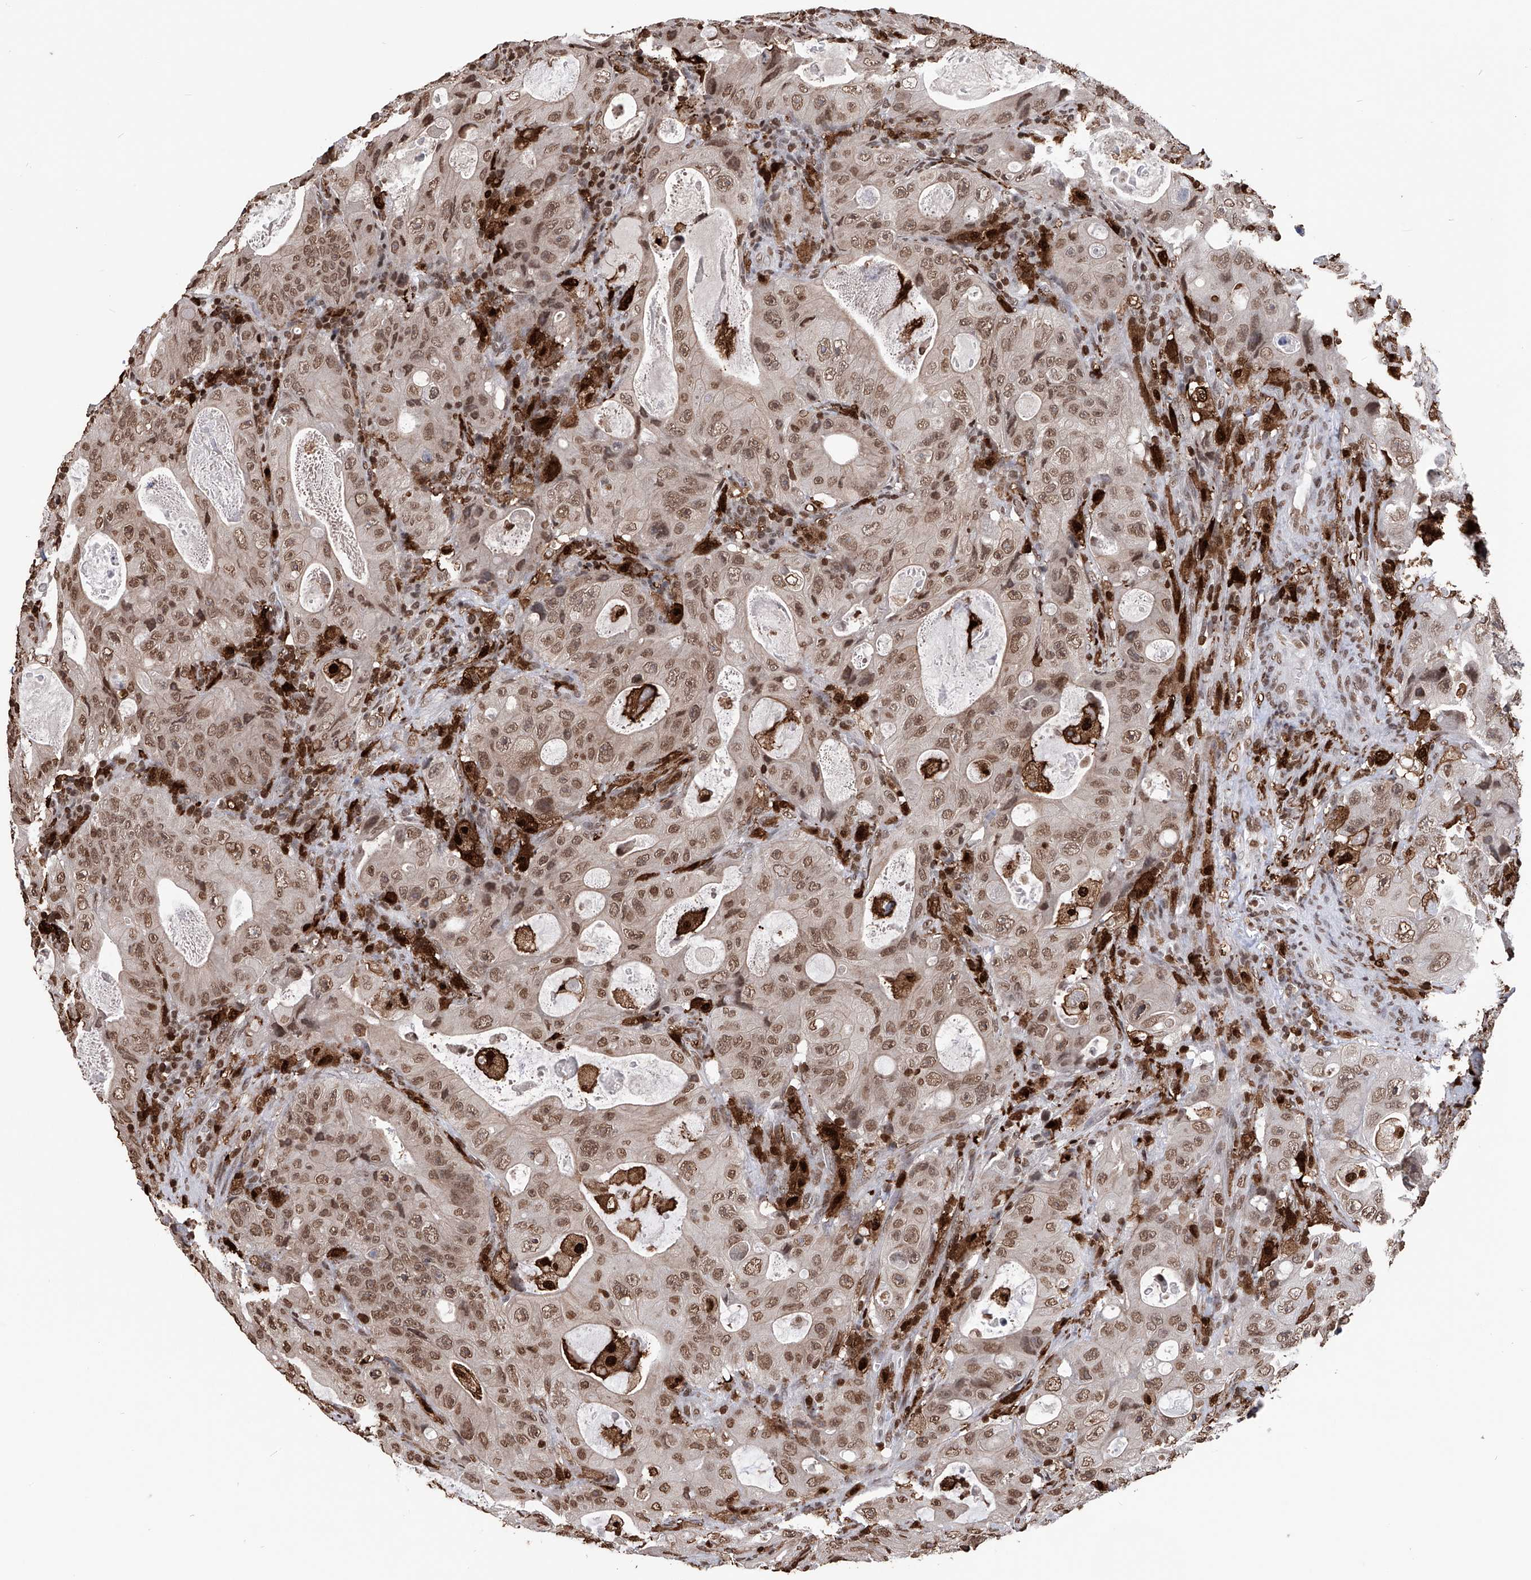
{"staining": {"intensity": "moderate", "quantity": ">75%", "location": "nuclear"}, "tissue": "colorectal cancer", "cell_type": "Tumor cells", "image_type": "cancer", "snomed": [{"axis": "morphology", "description": "Adenocarcinoma, NOS"}, {"axis": "topography", "description": "Colon"}], "caption": "Protein staining by immunohistochemistry exhibits moderate nuclear staining in about >75% of tumor cells in colorectal cancer (adenocarcinoma). The staining was performed using DAB (3,3'-diaminobenzidine), with brown indicating positive protein expression. Nuclei are stained blue with hematoxylin.", "gene": "CFAP410", "patient": {"sex": "female", "age": 46}}